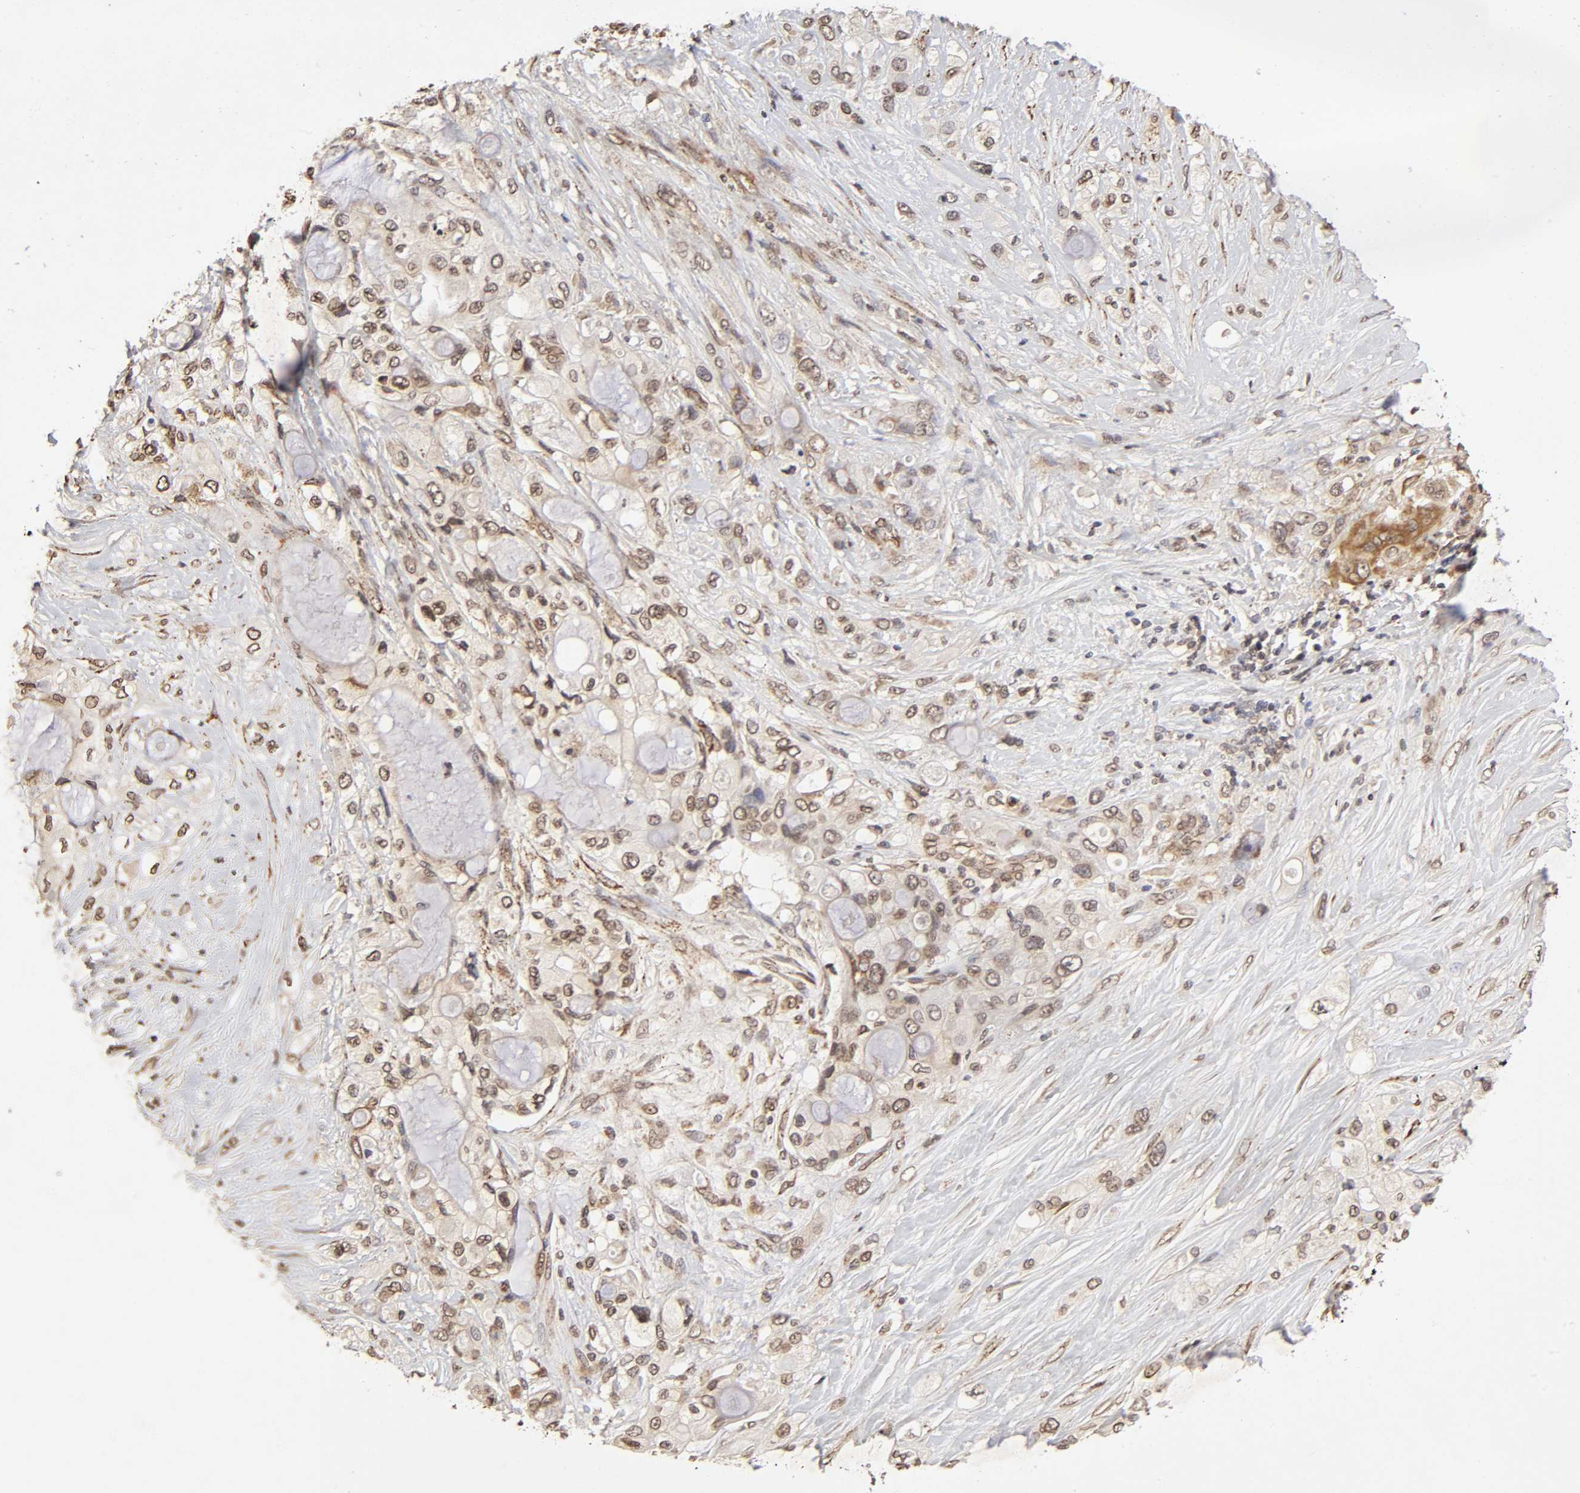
{"staining": {"intensity": "weak", "quantity": "25%-75%", "location": "cytoplasmic/membranous,nuclear"}, "tissue": "pancreatic cancer", "cell_type": "Tumor cells", "image_type": "cancer", "snomed": [{"axis": "morphology", "description": "Adenocarcinoma, NOS"}, {"axis": "topography", "description": "Pancreas"}], "caption": "Protein analysis of adenocarcinoma (pancreatic) tissue displays weak cytoplasmic/membranous and nuclear expression in about 25%-75% of tumor cells. The protein is shown in brown color, while the nuclei are stained blue.", "gene": "MLLT6", "patient": {"sex": "female", "age": 59}}